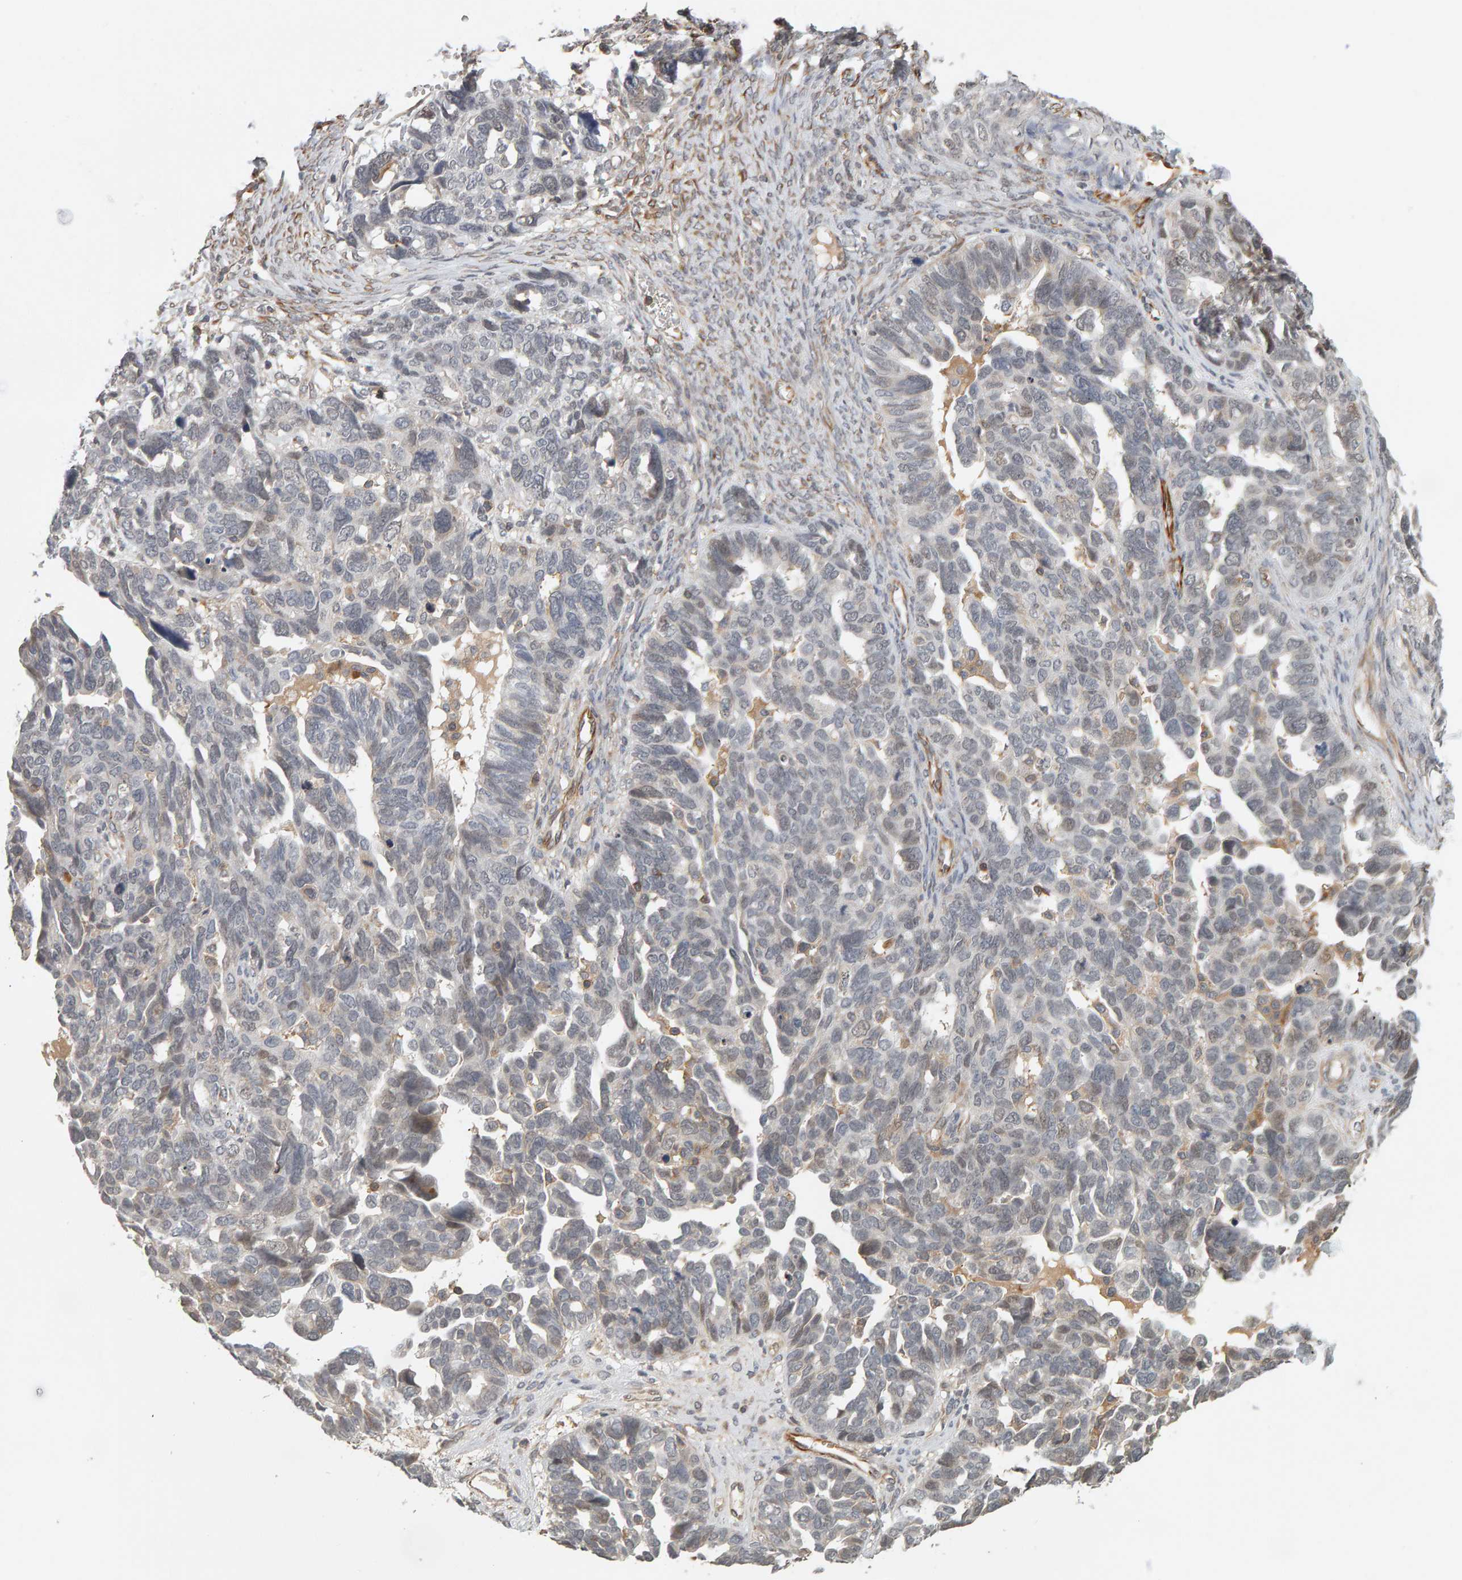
{"staining": {"intensity": "negative", "quantity": "none", "location": "none"}, "tissue": "ovarian cancer", "cell_type": "Tumor cells", "image_type": "cancer", "snomed": [{"axis": "morphology", "description": "Cystadenocarcinoma, serous, NOS"}, {"axis": "topography", "description": "Ovary"}], "caption": "Immunohistochemistry micrograph of neoplastic tissue: serous cystadenocarcinoma (ovarian) stained with DAB (3,3'-diaminobenzidine) demonstrates no significant protein staining in tumor cells. The staining is performed using DAB brown chromogen with nuclei counter-stained in using hematoxylin.", "gene": "TEFM", "patient": {"sex": "female", "age": 79}}